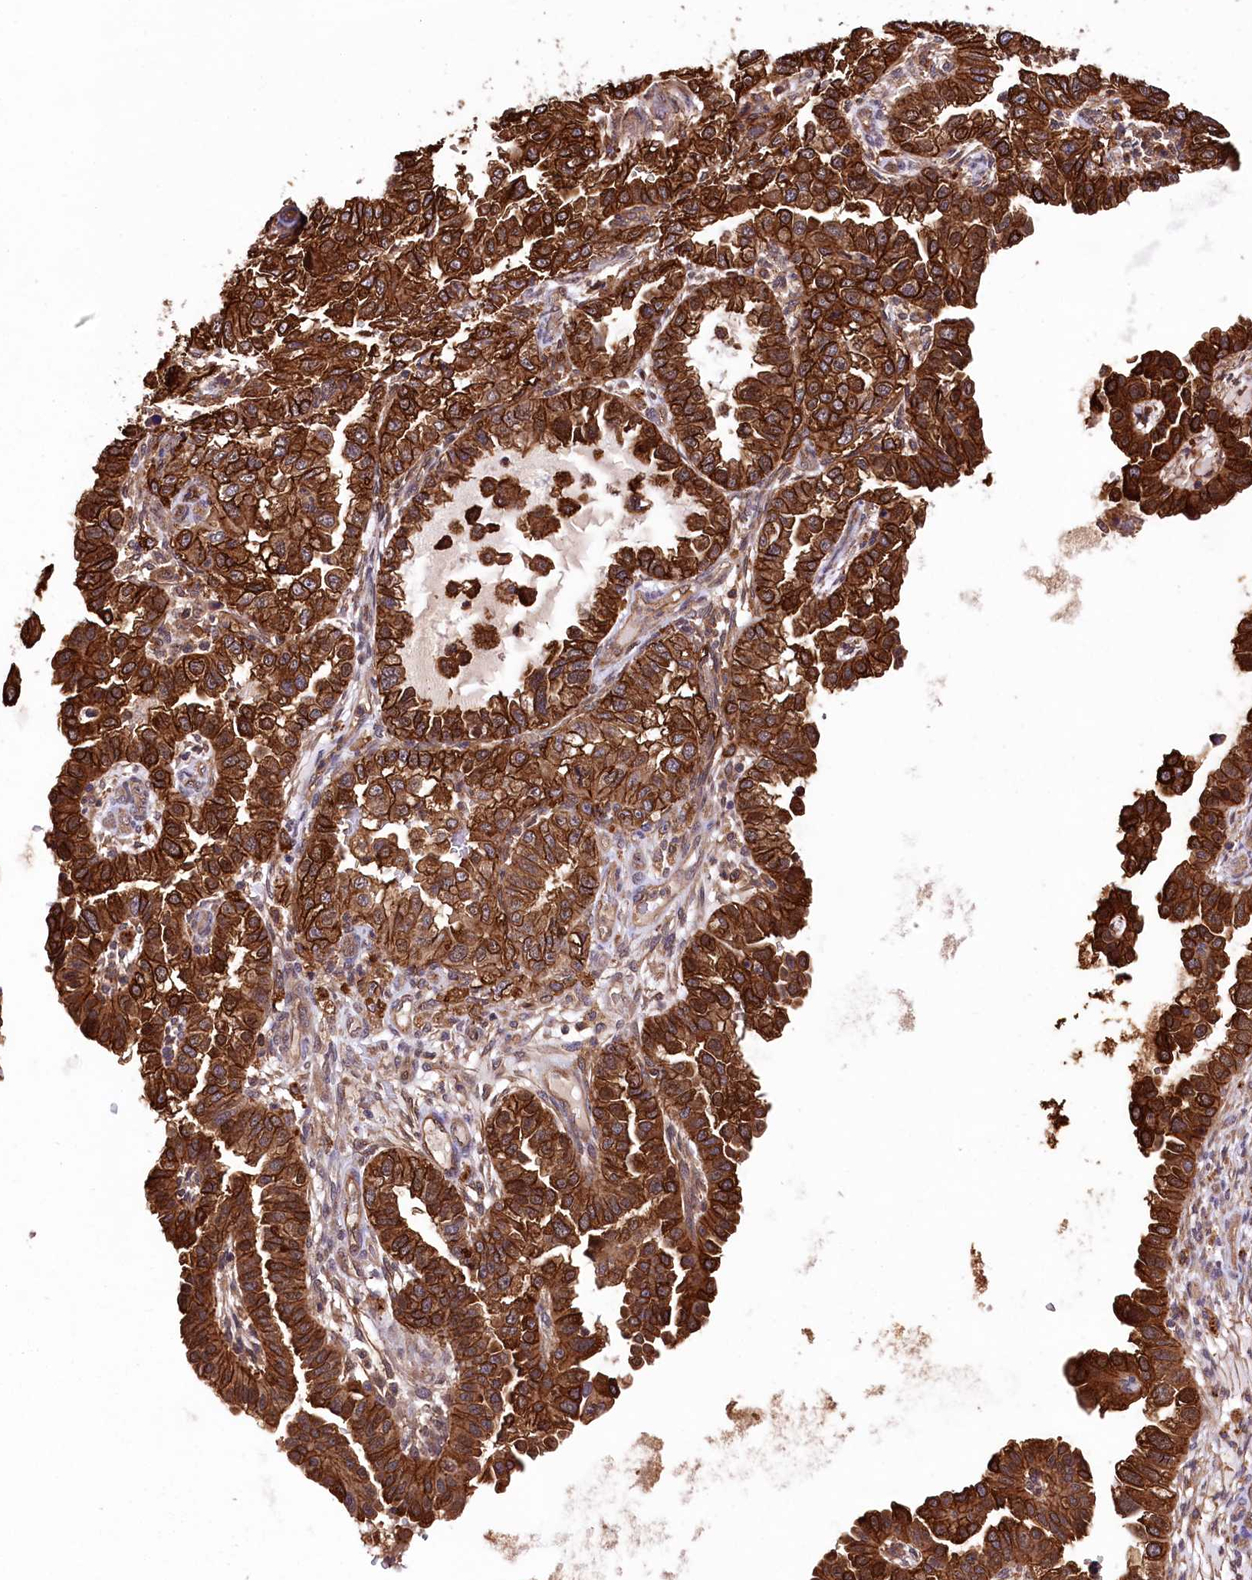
{"staining": {"intensity": "strong", "quantity": ">75%", "location": "cytoplasmic/membranous"}, "tissue": "endometrial cancer", "cell_type": "Tumor cells", "image_type": "cancer", "snomed": [{"axis": "morphology", "description": "Adenocarcinoma, NOS"}, {"axis": "topography", "description": "Endometrium"}], "caption": "DAB immunohistochemical staining of human endometrial cancer demonstrates strong cytoplasmic/membranous protein positivity in approximately >75% of tumor cells.", "gene": "DPP3", "patient": {"sex": "female", "age": 85}}